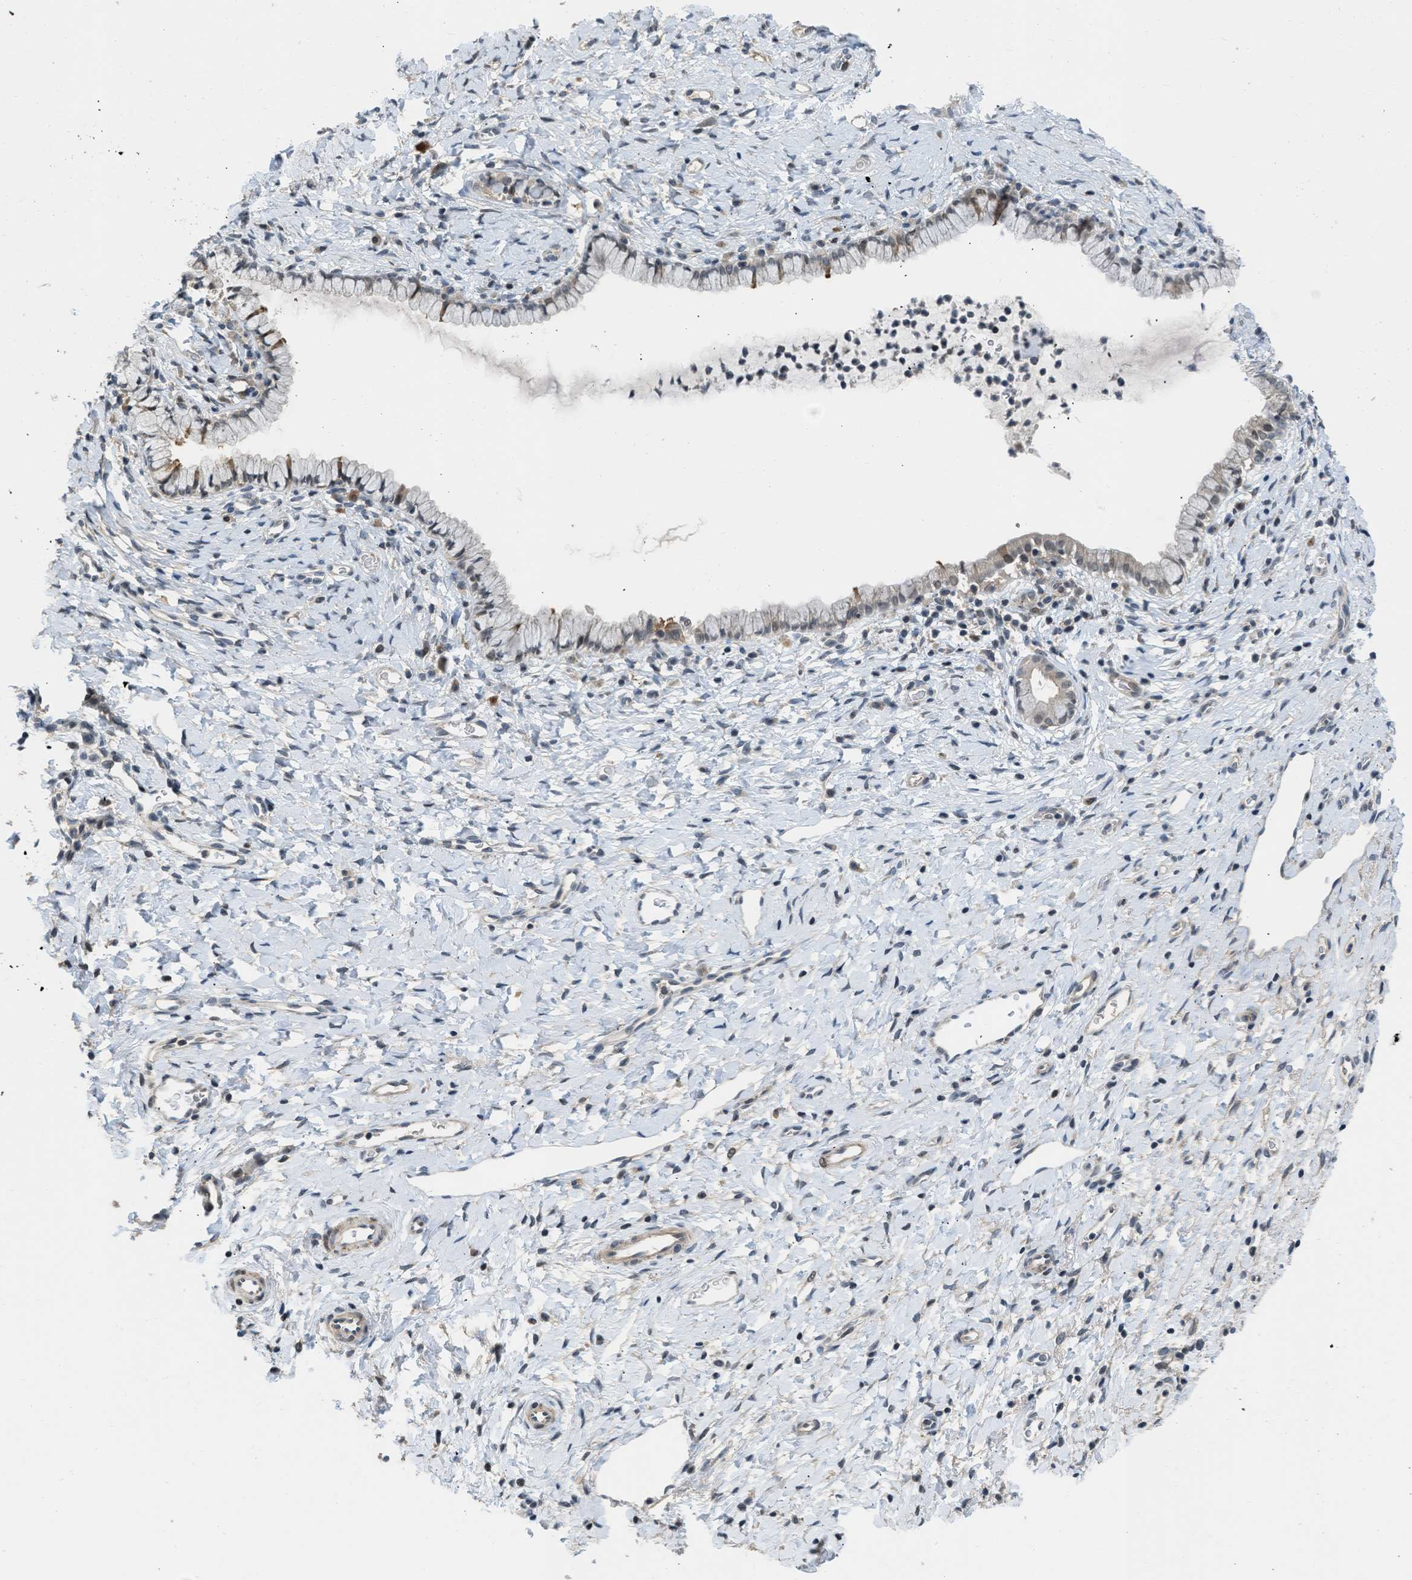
{"staining": {"intensity": "weak", "quantity": "25%-75%", "location": "cytoplasmic/membranous"}, "tissue": "cervix", "cell_type": "Glandular cells", "image_type": "normal", "snomed": [{"axis": "morphology", "description": "Normal tissue, NOS"}, {"axis": "topography", "description": "Cervix"}], "caption": "High-power microscopy captured an IHC histopathology image of benign cervix, revealing weak cytoplasmic/membranous staining in approximately 25%-75% of glandular cells.", "gene": "TTBK2", "patient": {"sex": "female", "age": 72}}